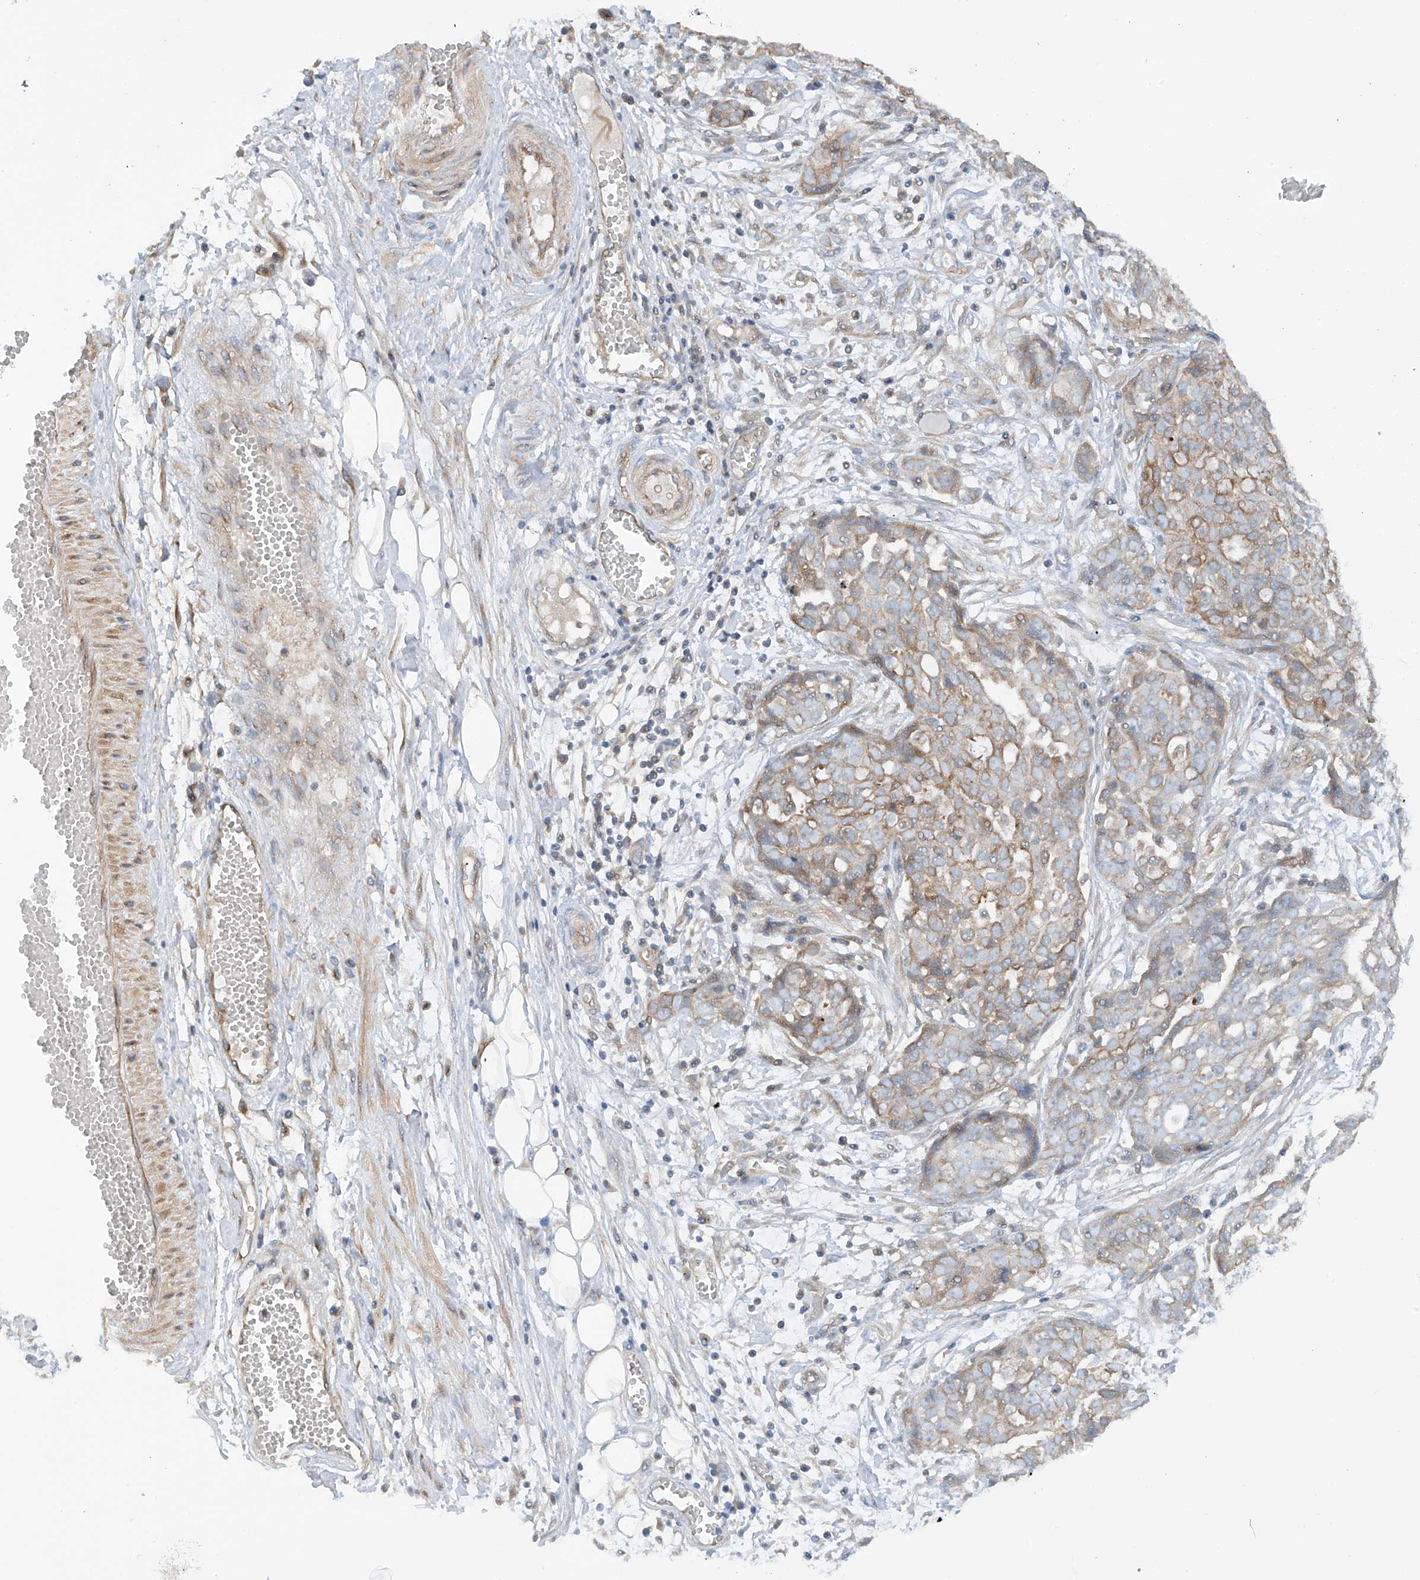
{"staining": {"intensity": "weak", "quantity": "25%-75%", "location": "cytoplasmic/membranous"}, "tissue": "ovarian cancer", "cell_type": "Tumor cells", "image_type": "cancer", "snomed": [{"axis": "morphology", "description": "Cystadenocarcinoma, serous, NOS"}, {"axis": "topography", "description": "Soft tissue"}, {"axis": "topography", "description": "Ovary"}], "caption": "Immunohistochemical staining of human serous cystadenocarcinoma (ovarian) reveals low levels of weak cytoplasmic/membranous protein staining in about 25%-75% of tumor cells. The staining is performed using DAB (3,3'-diaminobenzidine) brown chromogen to label protein expression. The nuclei are counter-stained blue using hematoxylin.", "gene": "RPAIN", "patient": {"sex": "female", "age": 57}}